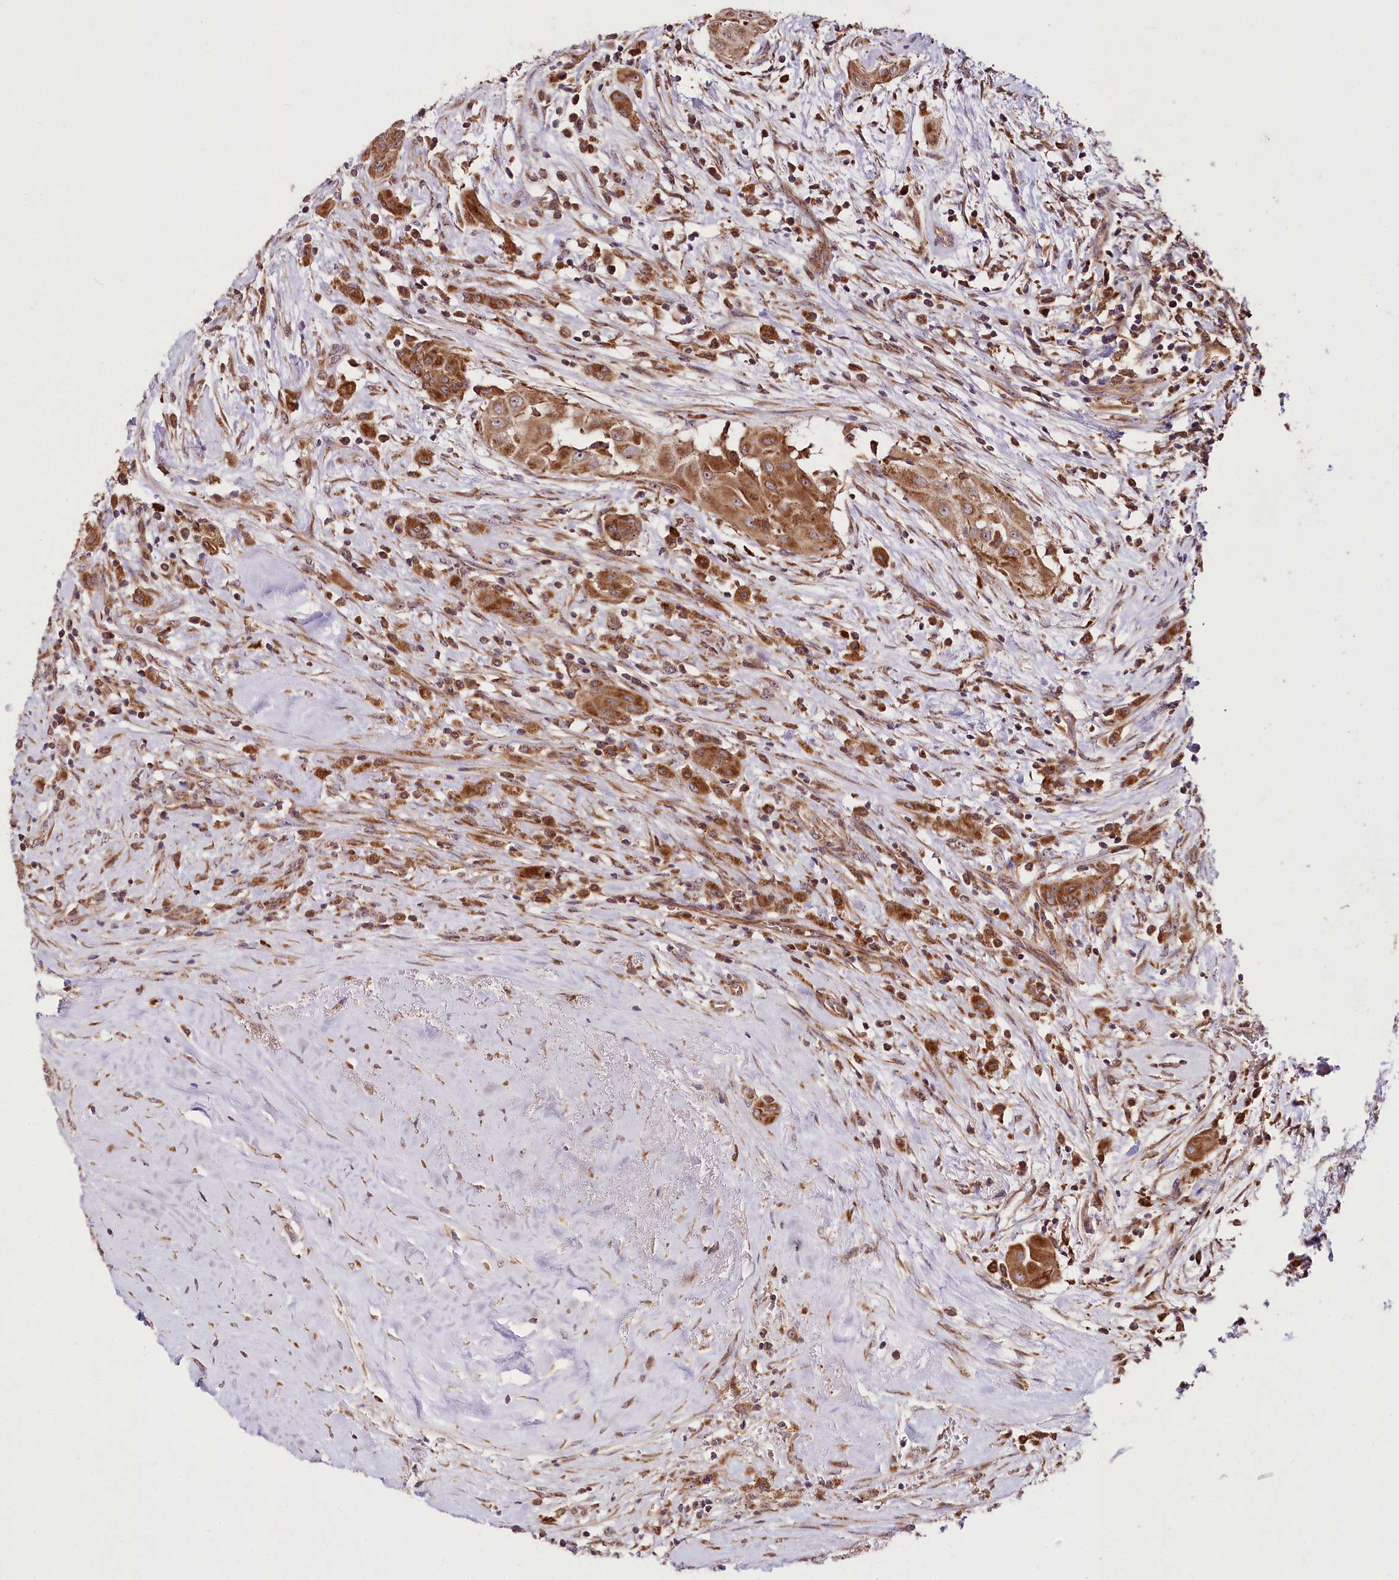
{"staining": {"intensity": "strong", "quantity": ">75%", "location": "cytoplasmic/membranous"}, "tissue": "thyroid cancer", "cell_type": "Tumor cells", "image_type": "cancer", "snomed": [{"axis": "morphology", "description": "Papillary adenocarcinoma, NOS"}, {"axis": "topography", "description": "Thyroid gland"}], "caption": "Thyroid papillary adenocarcinoma was stained to show a protein in brown. There is high levels of strong cytoplasmic/membranous positivity in approximately >75% of tumor cells.", "gene": "RAB7A", "patient": {"sex": "female", "age": 59}}